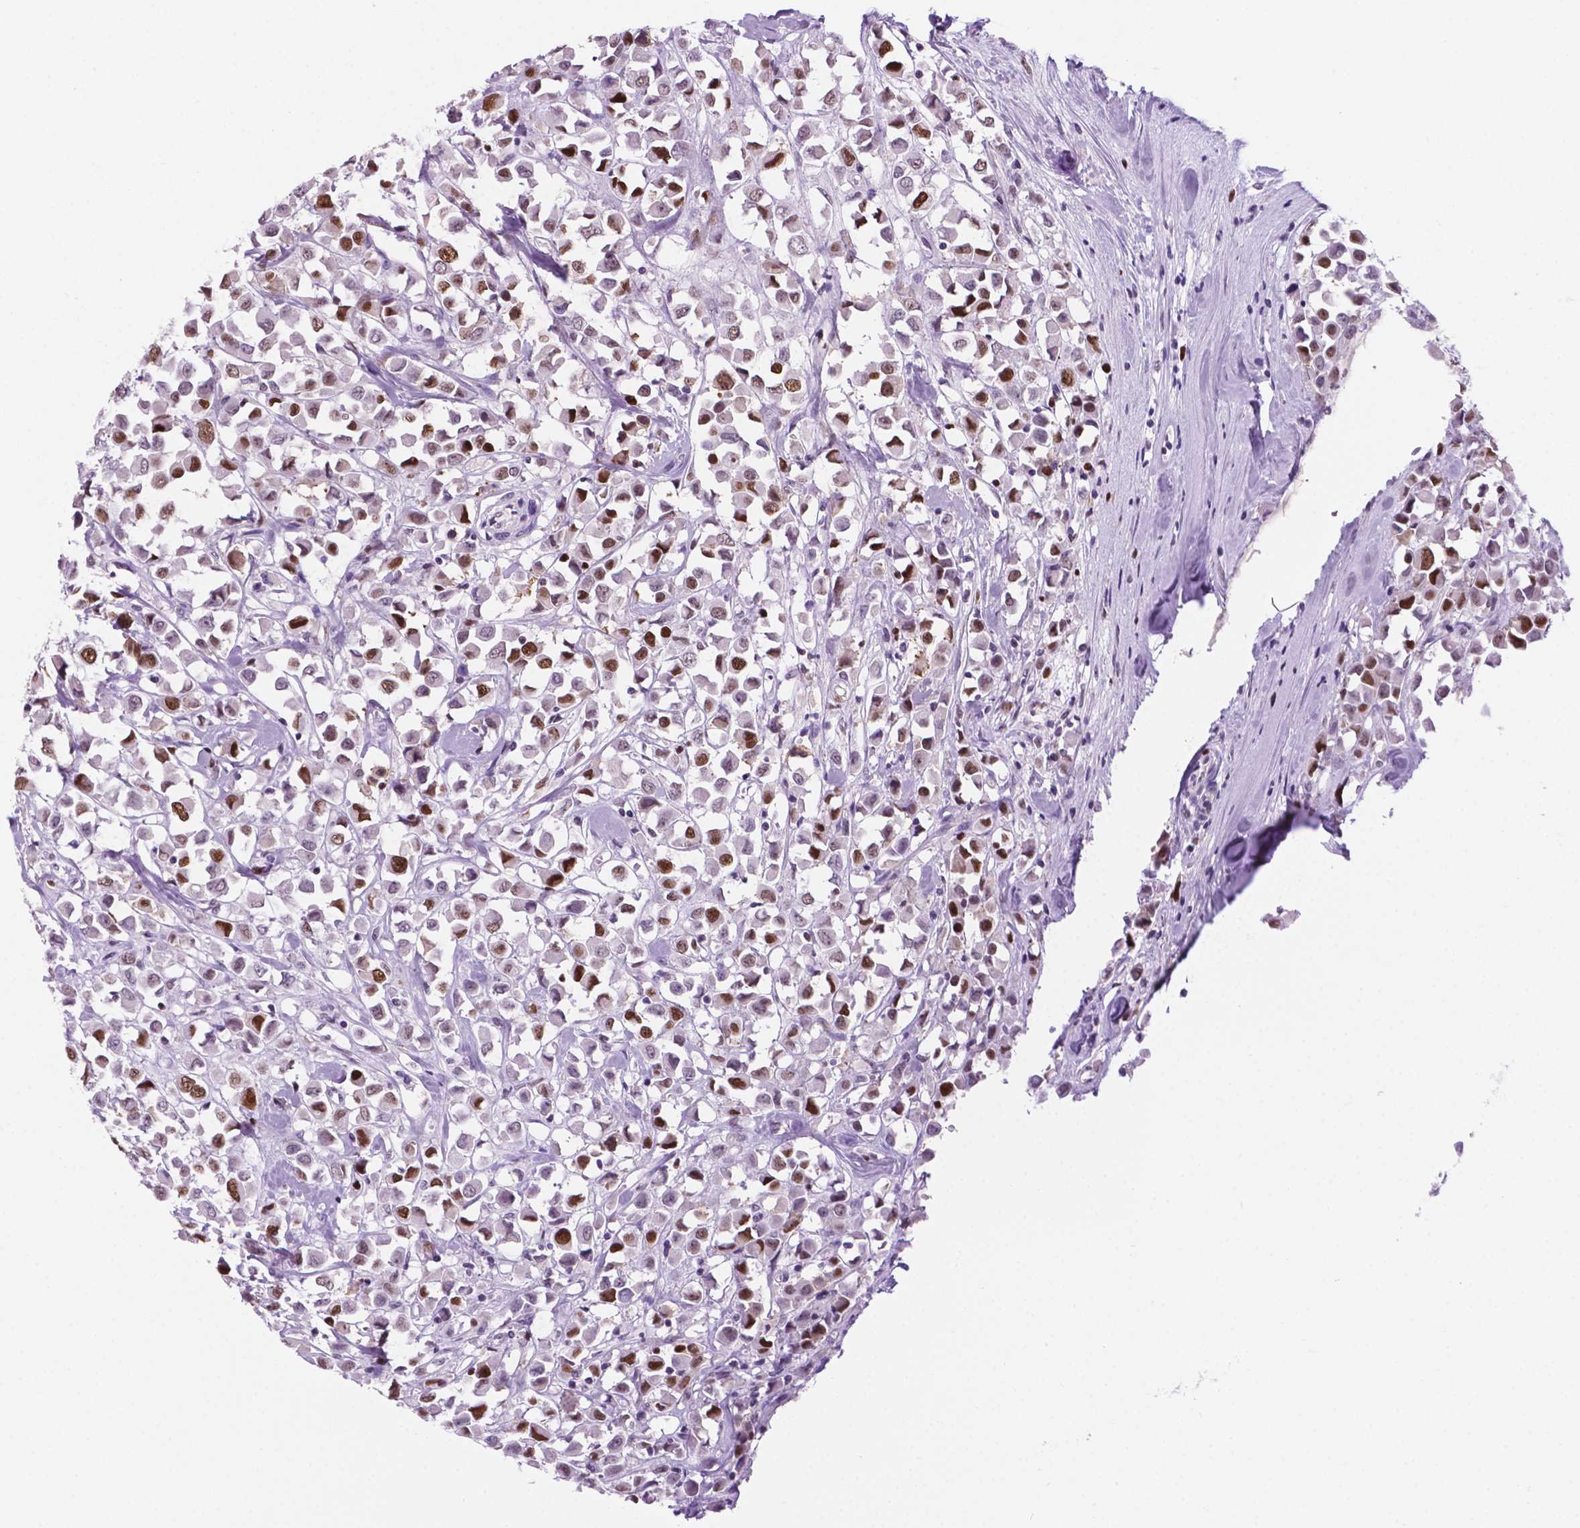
{"staining": {"intensity": "moderate", "quantity": ">75%", "location": "nuclear"}, "tissue": "breast cancer", "cell_type": "Tumor cells", "image_type": "cancer", "snomed": [{"axis": "morphology", "description": "Duct carcinoma"}, {"axis": "topography", "description": "Breast"}], "caption": "Breast cancer (invasive ductal carcinoma) stained with DAB (3,3'-diaminobenzidine) immunohistochemistry reveals medium levels of moderate nuclear positivity in approximately >75% of tumor cells. The protein of interest is shown in brown color, while the nuclei are stained blue.", "gene": "NCAPH2", "patient": {"sex": "female", "age": 61}}